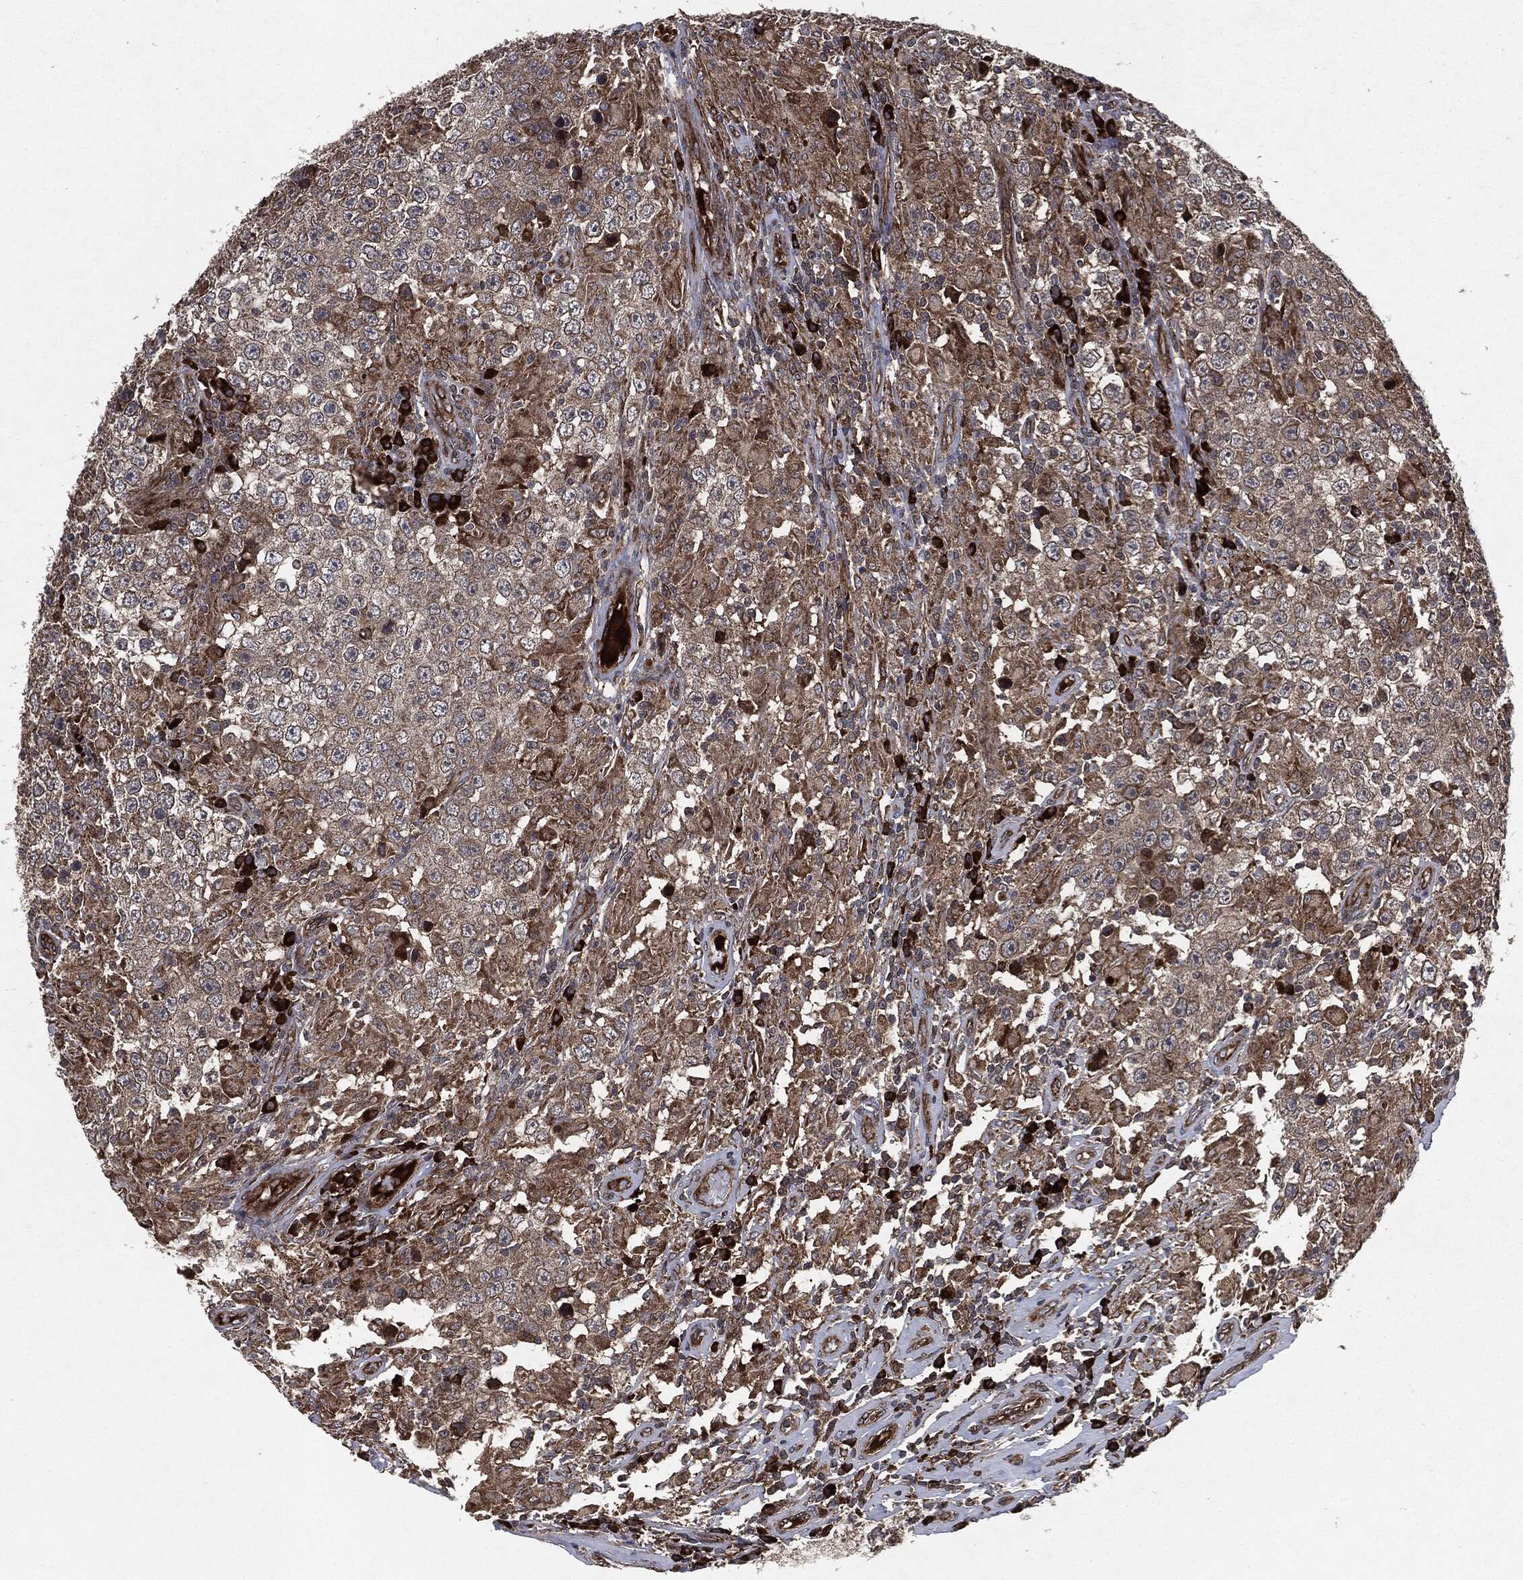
{"staining": {"intensity": "moderate", "quantity": "25%-75%", "location": "cytoplasmic/membranous"}, "tissue": "testis cancer", "cell_type": "Tumor cells", "image_type": "cancer", "snomed": [{"axis": "morphology", "description": "Seminoma, NOS"}, {"axis": "morphology", "description": "Carcinoma, Embryonal, NOS"}, {"axis": "topography", "description": "Testis"}], "caption": "This is an image of immunohistochemistry staining of embryonal carcinoma (testis), which shows moderate positivity in the cytoplasmic/membranous of tumor cells.", "gene": "RAF1", "patient": {"sex": "male", "age": 41}}